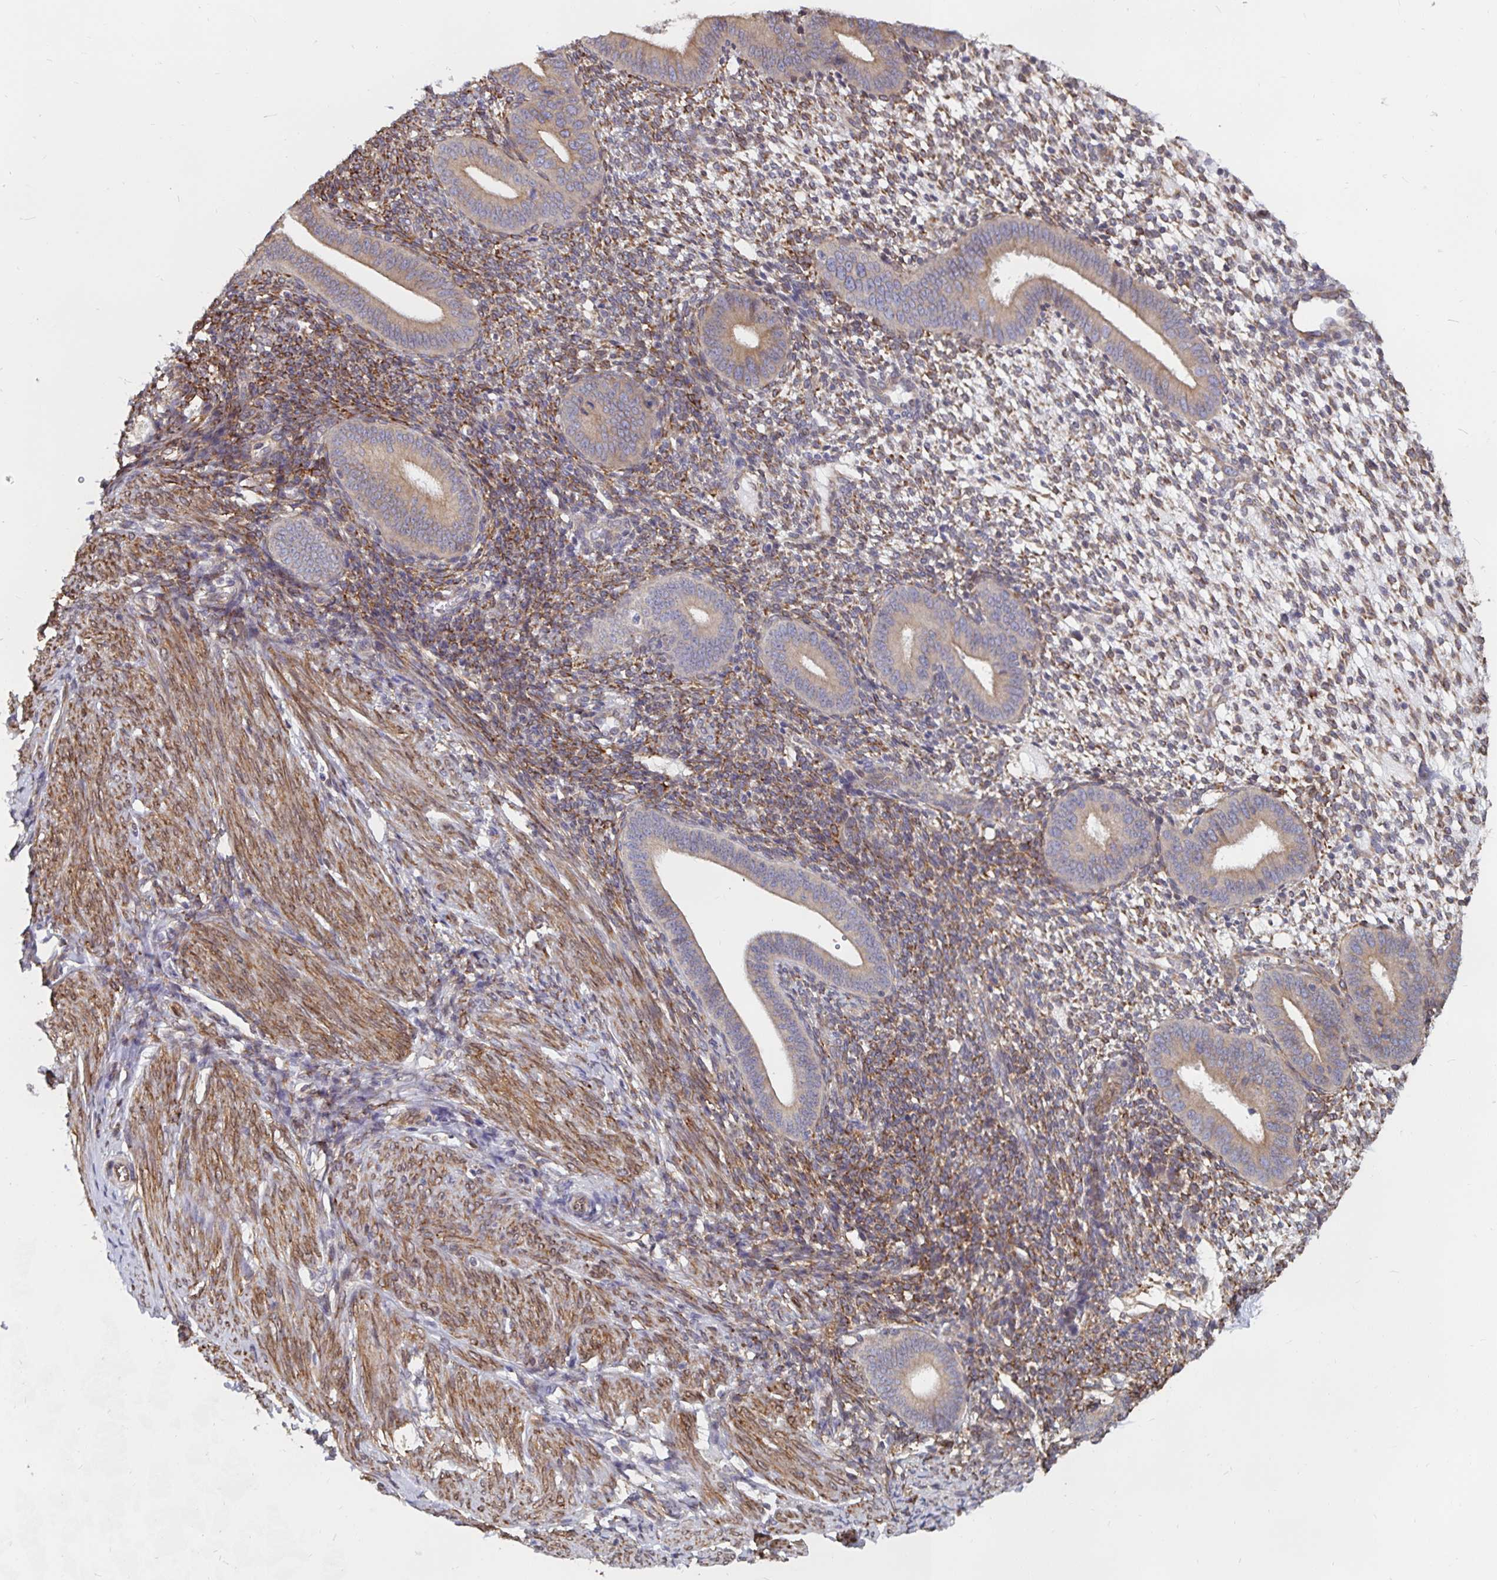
{"staining": {"intensity": "weak", "quantity": ">75%", "location": "cytoplasmic/membranous"}, "tissue": "endometrium", "cell_type": "Cells in endometrial stroma", "image_type": "normal", "snomed": [{"axis": "morphology", "description": "Normal tissue, NOS"}, {"axis": "topography", "description": "Endometrium"}], "caption": "Immunohistochemistry (IHC) histopathology image of benign human endometrium stained for a protein (brown), which reveals low levels of weak cytoplasmic/membranous positivity in about >75% of cells in endometrial stroma.", "gene": "BCAP29", "patient": {"sex": "female", "age": 40}}